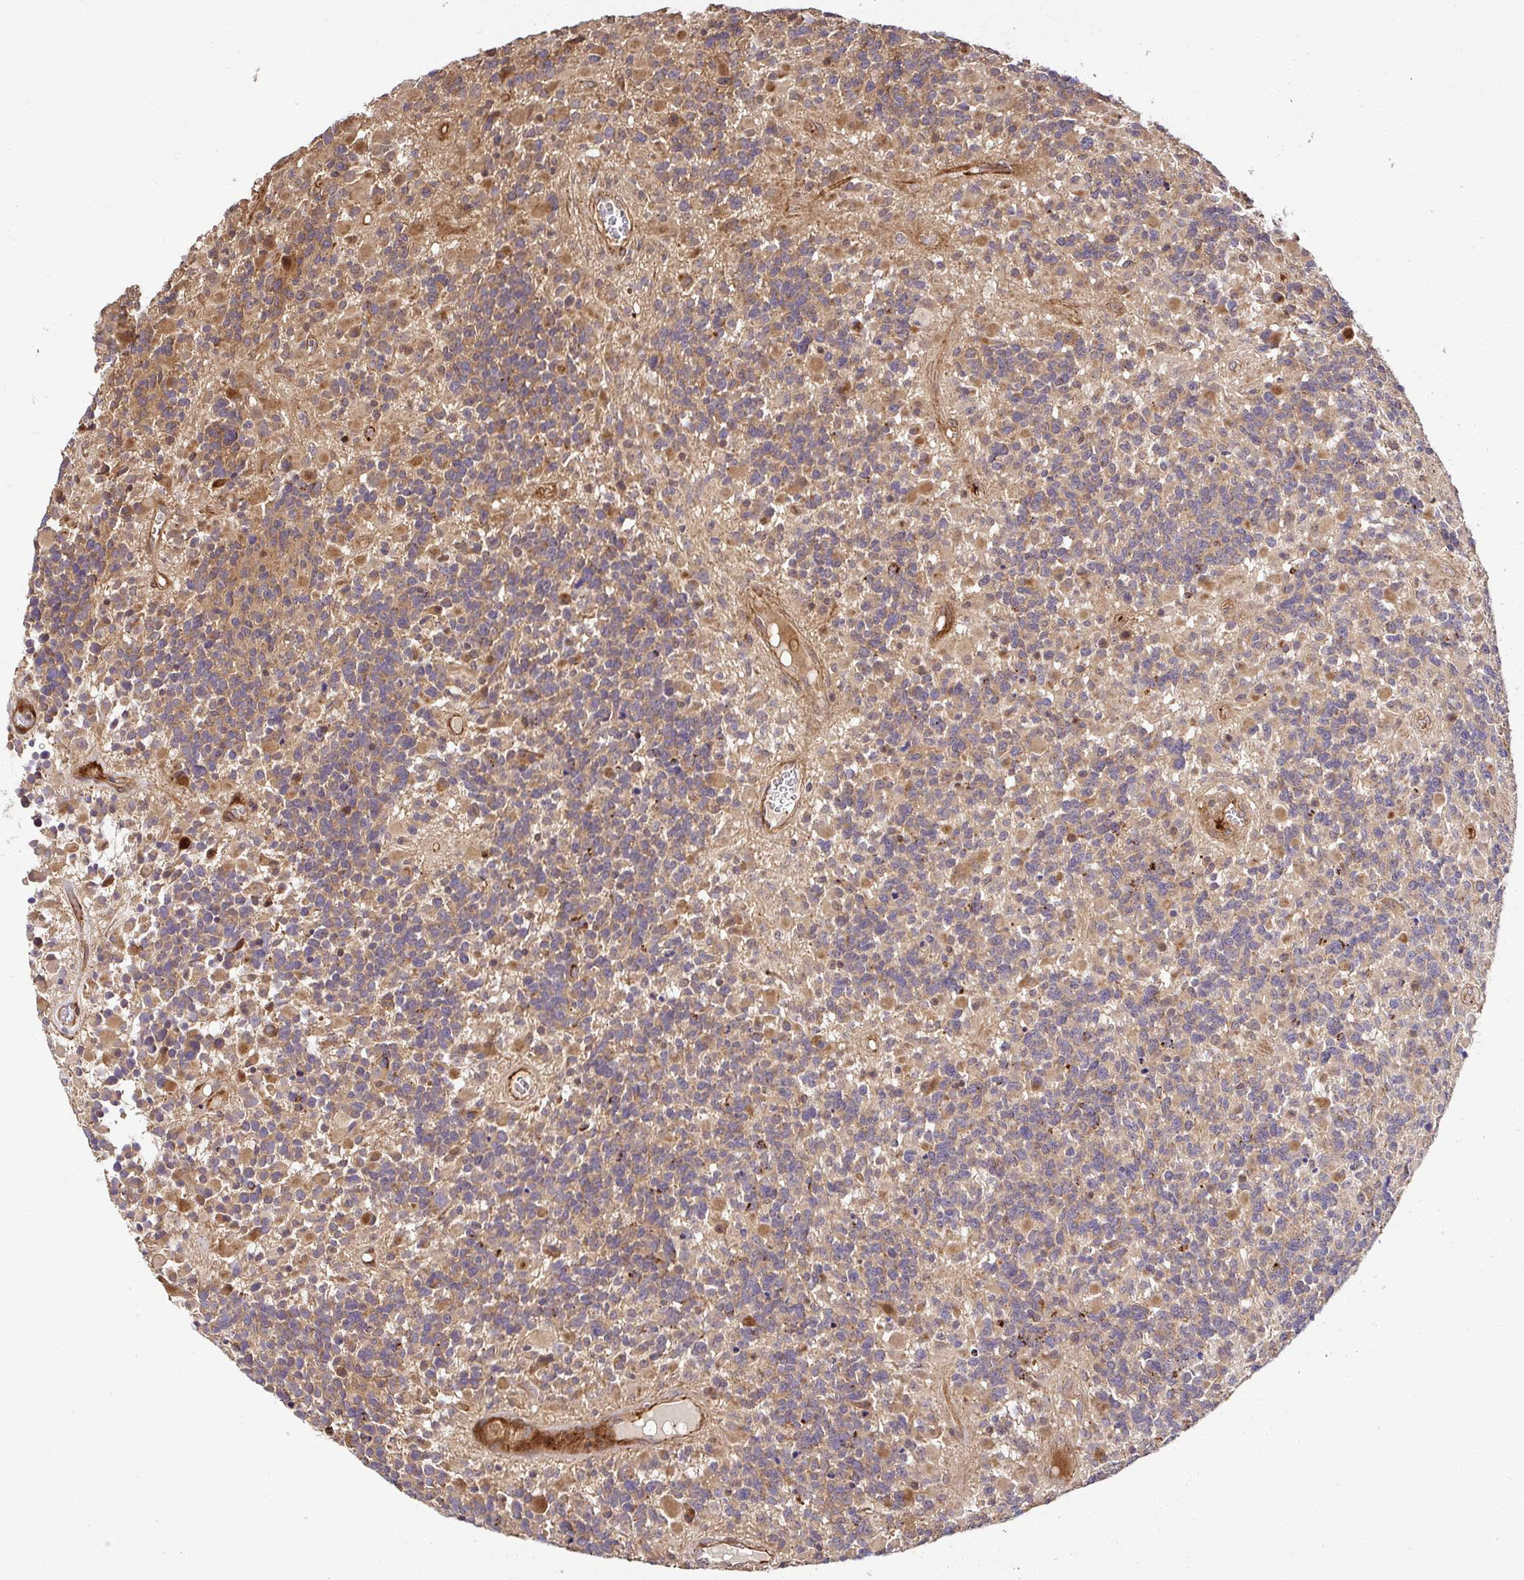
{"staining": {"intensity": "weak", "quantity": "25%-75%", "location": "cytoplasmic/membranous"}, "tissue": "glioma", "cell_type": "Tumor cells", "image_type": "cancer", "snomed": [{"axis": "morphology", "description": "Glioma, malignant, High grade"}, {"axis": "topography", "description": "Brain"}], "caption": "Immunohistochemical staining of malignant high-grade glioma demonstrates low levels of weak cytoplasmic/membranous protein positivity in approximately 25%-75% of tumor cells. The staining was performed using DAB to visualize the protein expression in brown, while the nuclei were stained in blue with hematoxylin (Magnification: 20x).", "gene": "PSMA4", "patient": {"sex": "female", "age": 40}}